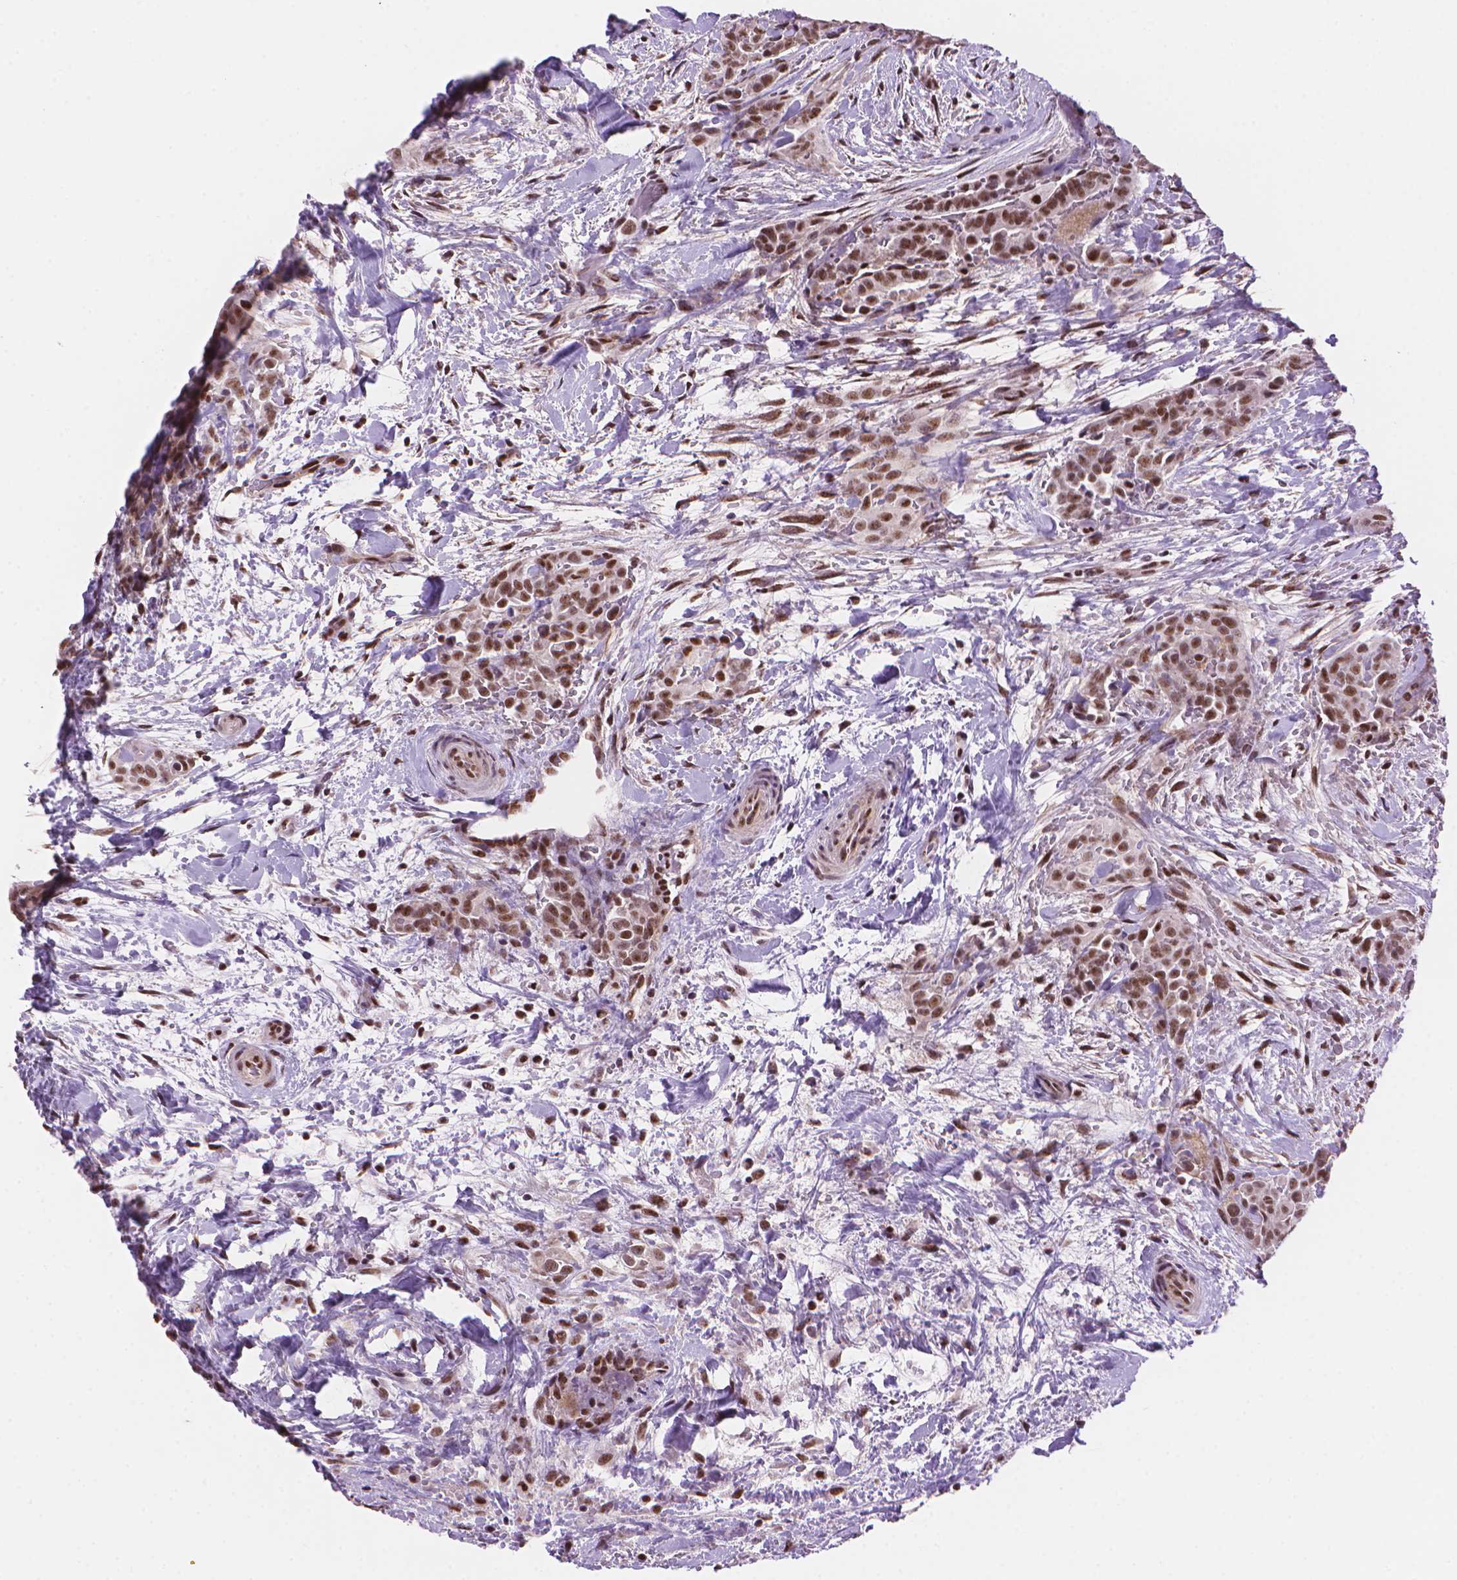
{"staining": {"intensity": "moderate", "quantity": ">75%", "location": "nuclear"}, "tissue": "thyroid cancer", "cell_type": "Tumor cells", "image_type": "cancer", "snomed": [{"axis": "morphology", "description": "Papillary adenocarcinoma, NOS"}, {"axis": "topography", "description": "Thyroid gland"}], "caption": "A brown stain shows moderate nuclear positivity of a protein in thyroid cancer (papillary adenocarcinoma) tumor cells. The protein of interest is stained brown, and the nuclei are stained in blue (DAB IHC with brightfield microscopy, high magnification).", "gene": "UBN1", "patient": {"sex": "male", "age": 61}}